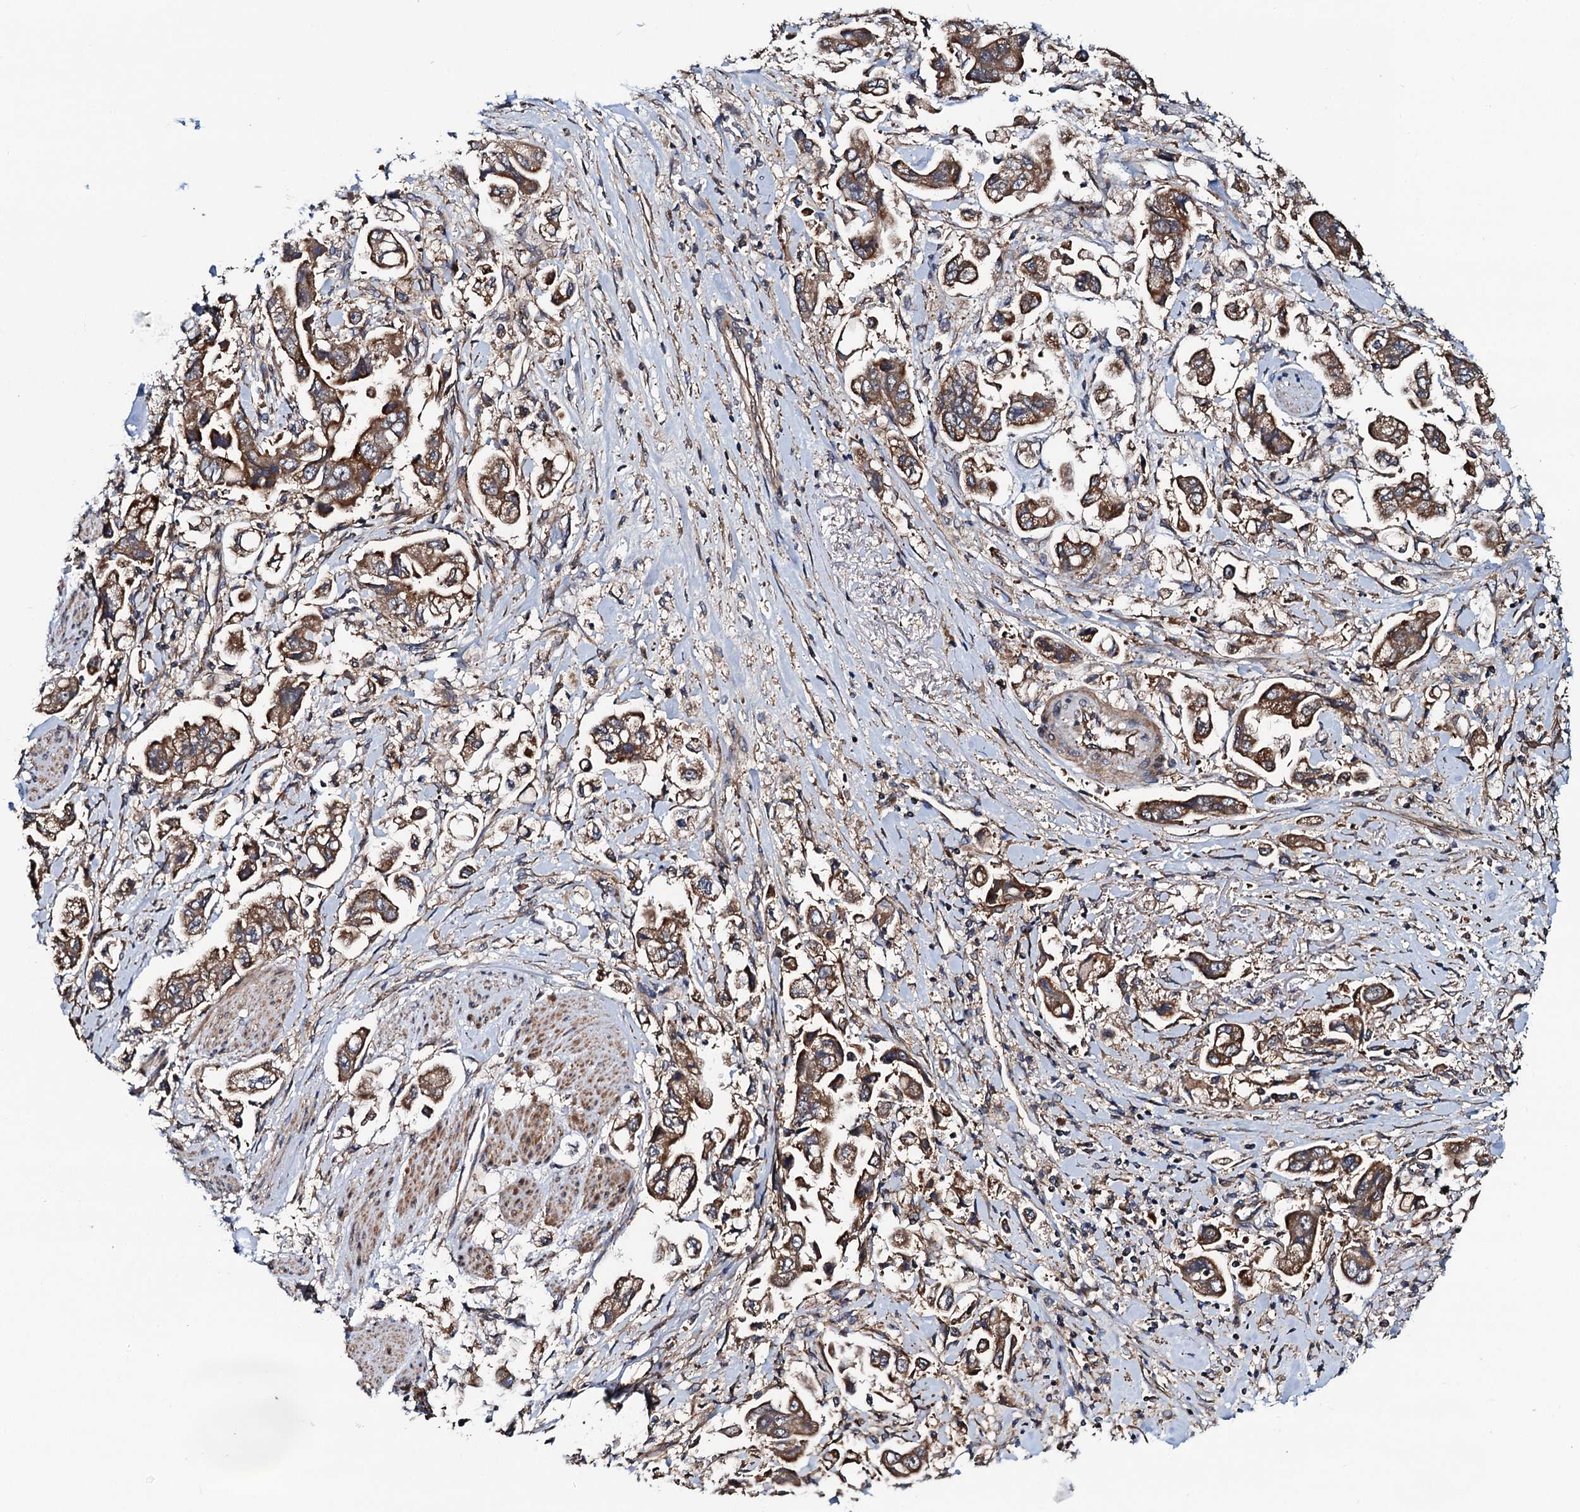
{"staining": {"intensity": "strong", "quantity": ">75%", "location": "cytoplasmic/membranous"}, "tissue": "stomach cancer", "cell_type": "Tumor cells", "image_type": "cancer", "snomed": [{"axis": "morphology", "description": "Adenocarcinoma, NOS"}, {"axis": "topography", "description": "Stomach"}], "caption": "Tumor cells reveal high levels of strong cytoplasmic/membranous expression in approximately >75% of cells in stomach adenocarcinoma. The protein of interest is stained brown, and the nuclei are stained in blue (DAB (3,3'-diaminobenzidine) IHC with brightfield microscopy, high magnification).", "gene": "NEK1", "patient": {"sex": "male", "age": 62}}